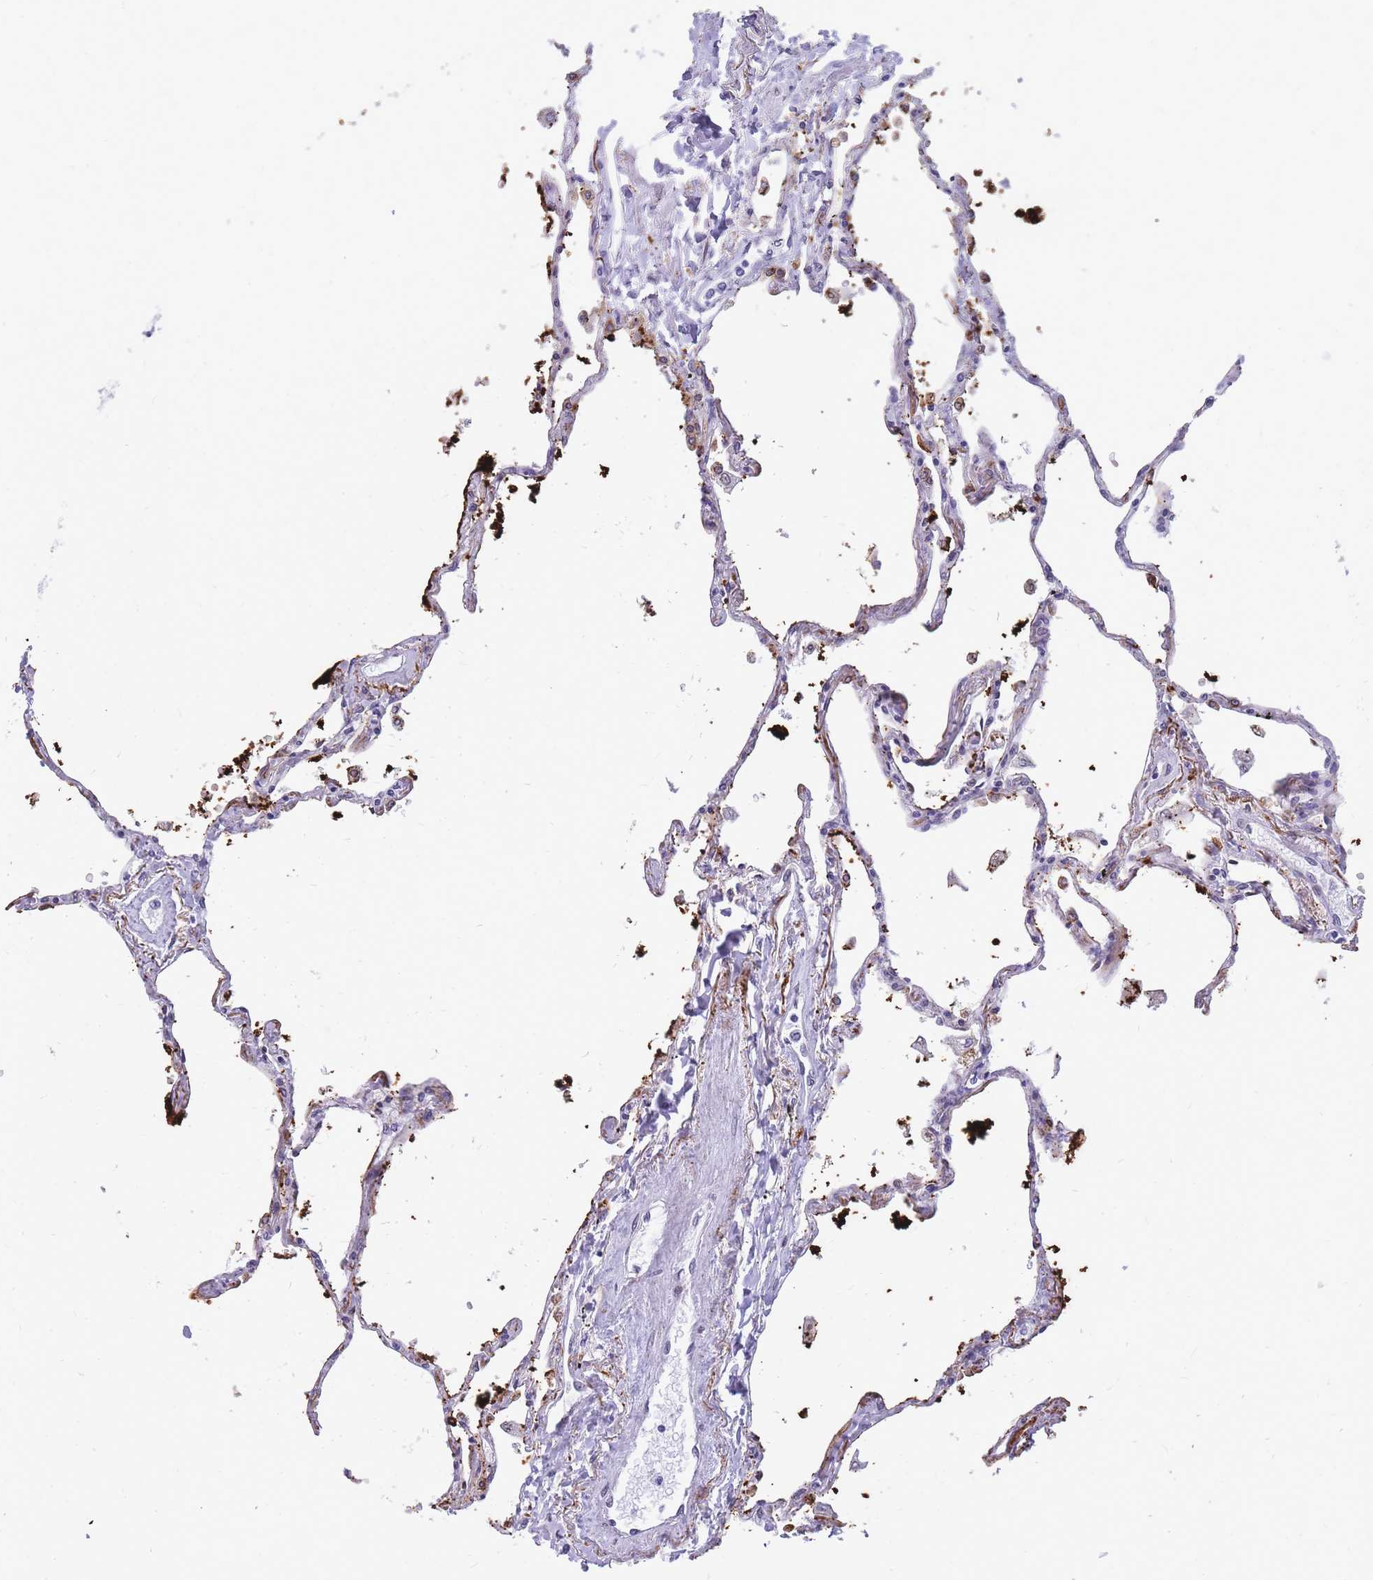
{"staining": {"intensity": "moderate", "quantity": "25%-75%", "location": "cytoplasmic/membranous"}, "tissue": "lung", "cell_type": "Alveolar cells", "image_type": "normal", "snomed": [{"axis": "morphology", "description": "Normal tissue, NOS"}, {"axis": "topography", "description": "Lung"}], "caption": "Alveolar cells show medium levels of moderate cytoplasmic/membranous positivity in about 25%-75% of cells in benign lung.", "gene": "HOOK2", "patient": {"sex": "female", "age": 67}}